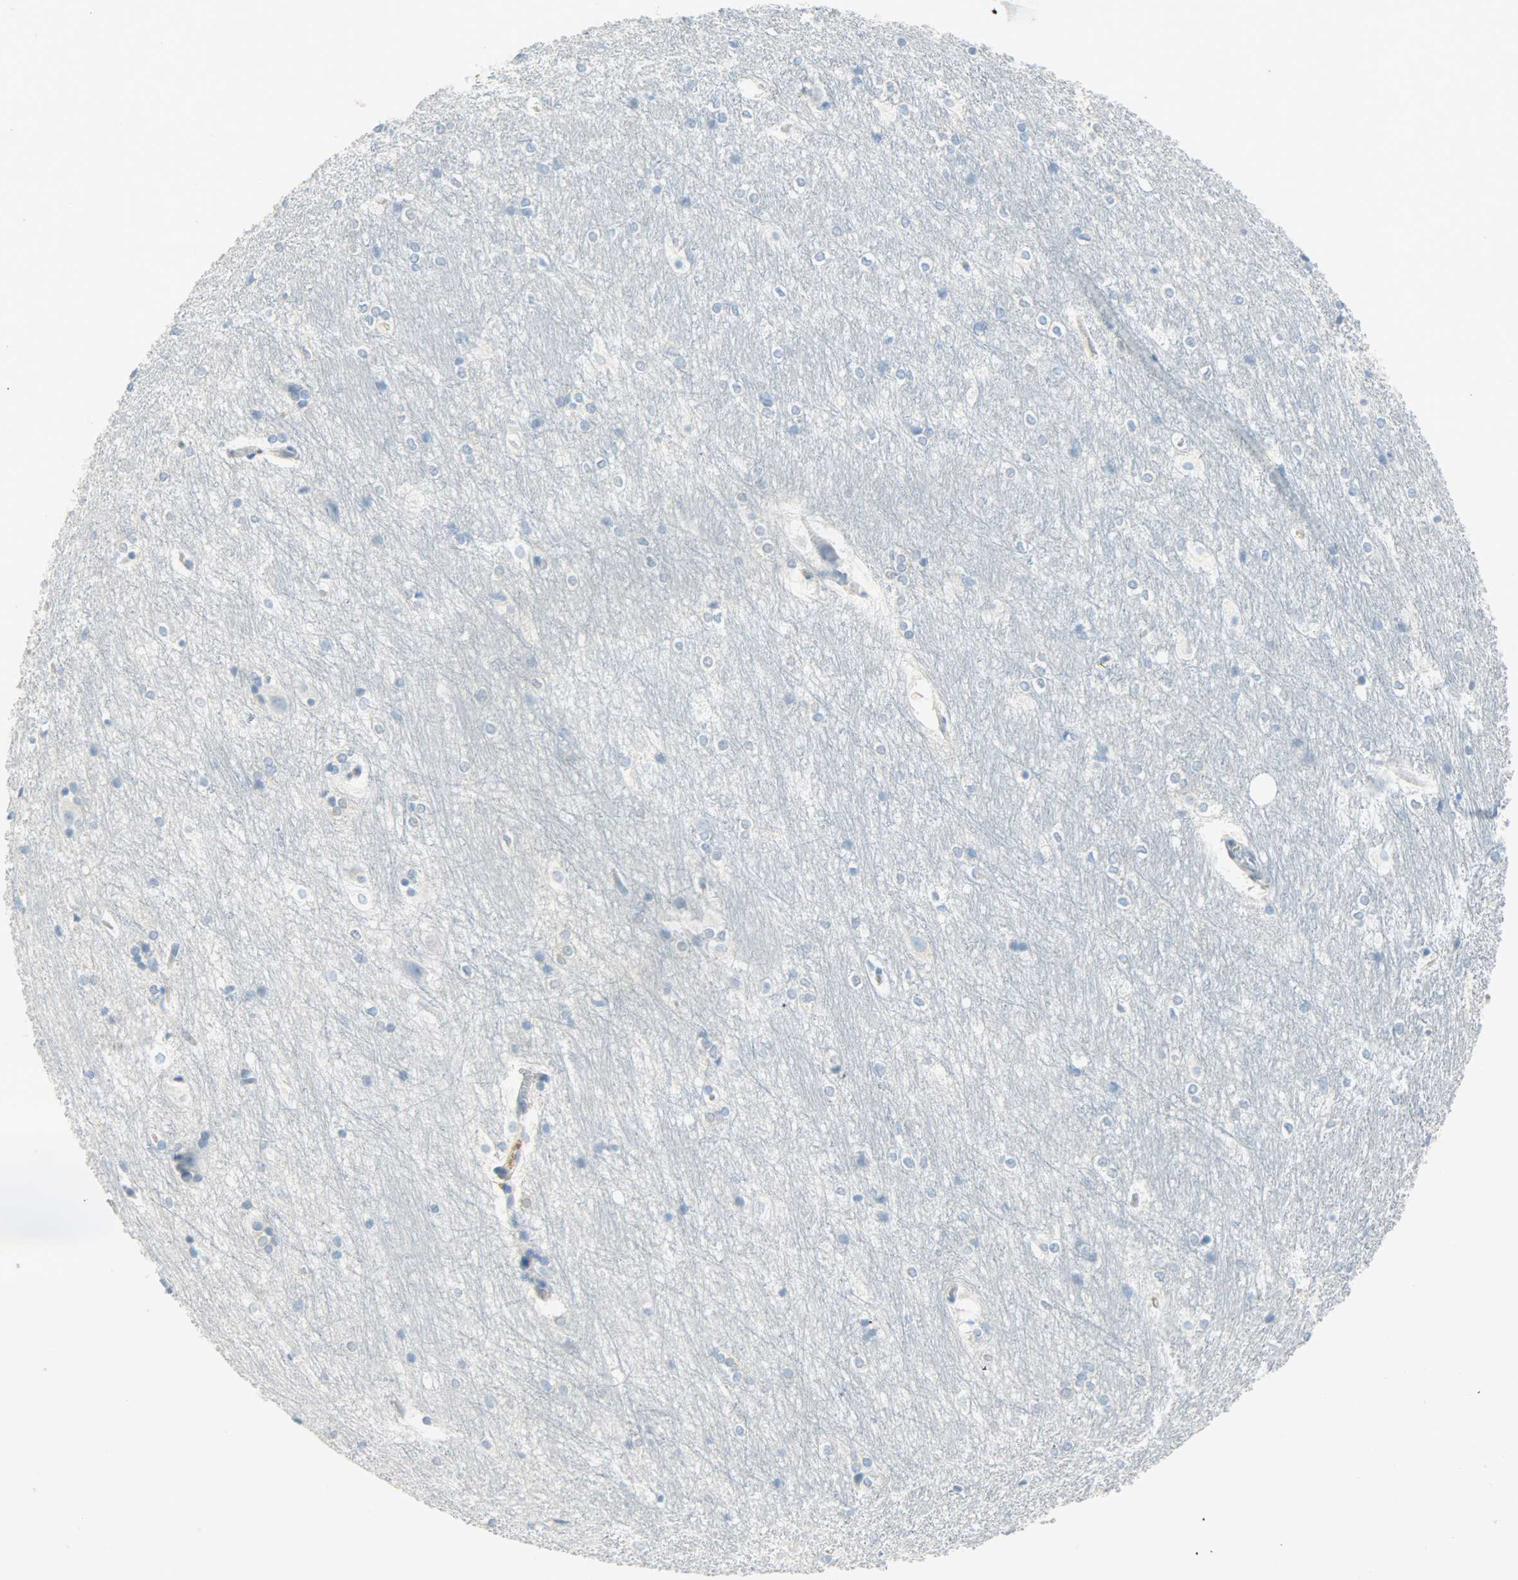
{"staining": {"intensity": "negative", "quantity": "none", "location": "none"}, "tissue": "hippocampus", "cell_type": "Glial cells", "image_type": "normal", "snomed": [{"axis": "morphology", "description": "Normal tissue, NOS"}, {"axis": "topography", "description": "Hippocampus"}], "caption": "The histopathology image demonstrates no significant staining in glial cells of hippocampus. (DAB immunohistochemistry (IHC) with hematoxylin counter stain).", "gene": "PROM1", "patient": {"sex": "female", "age": 19}}